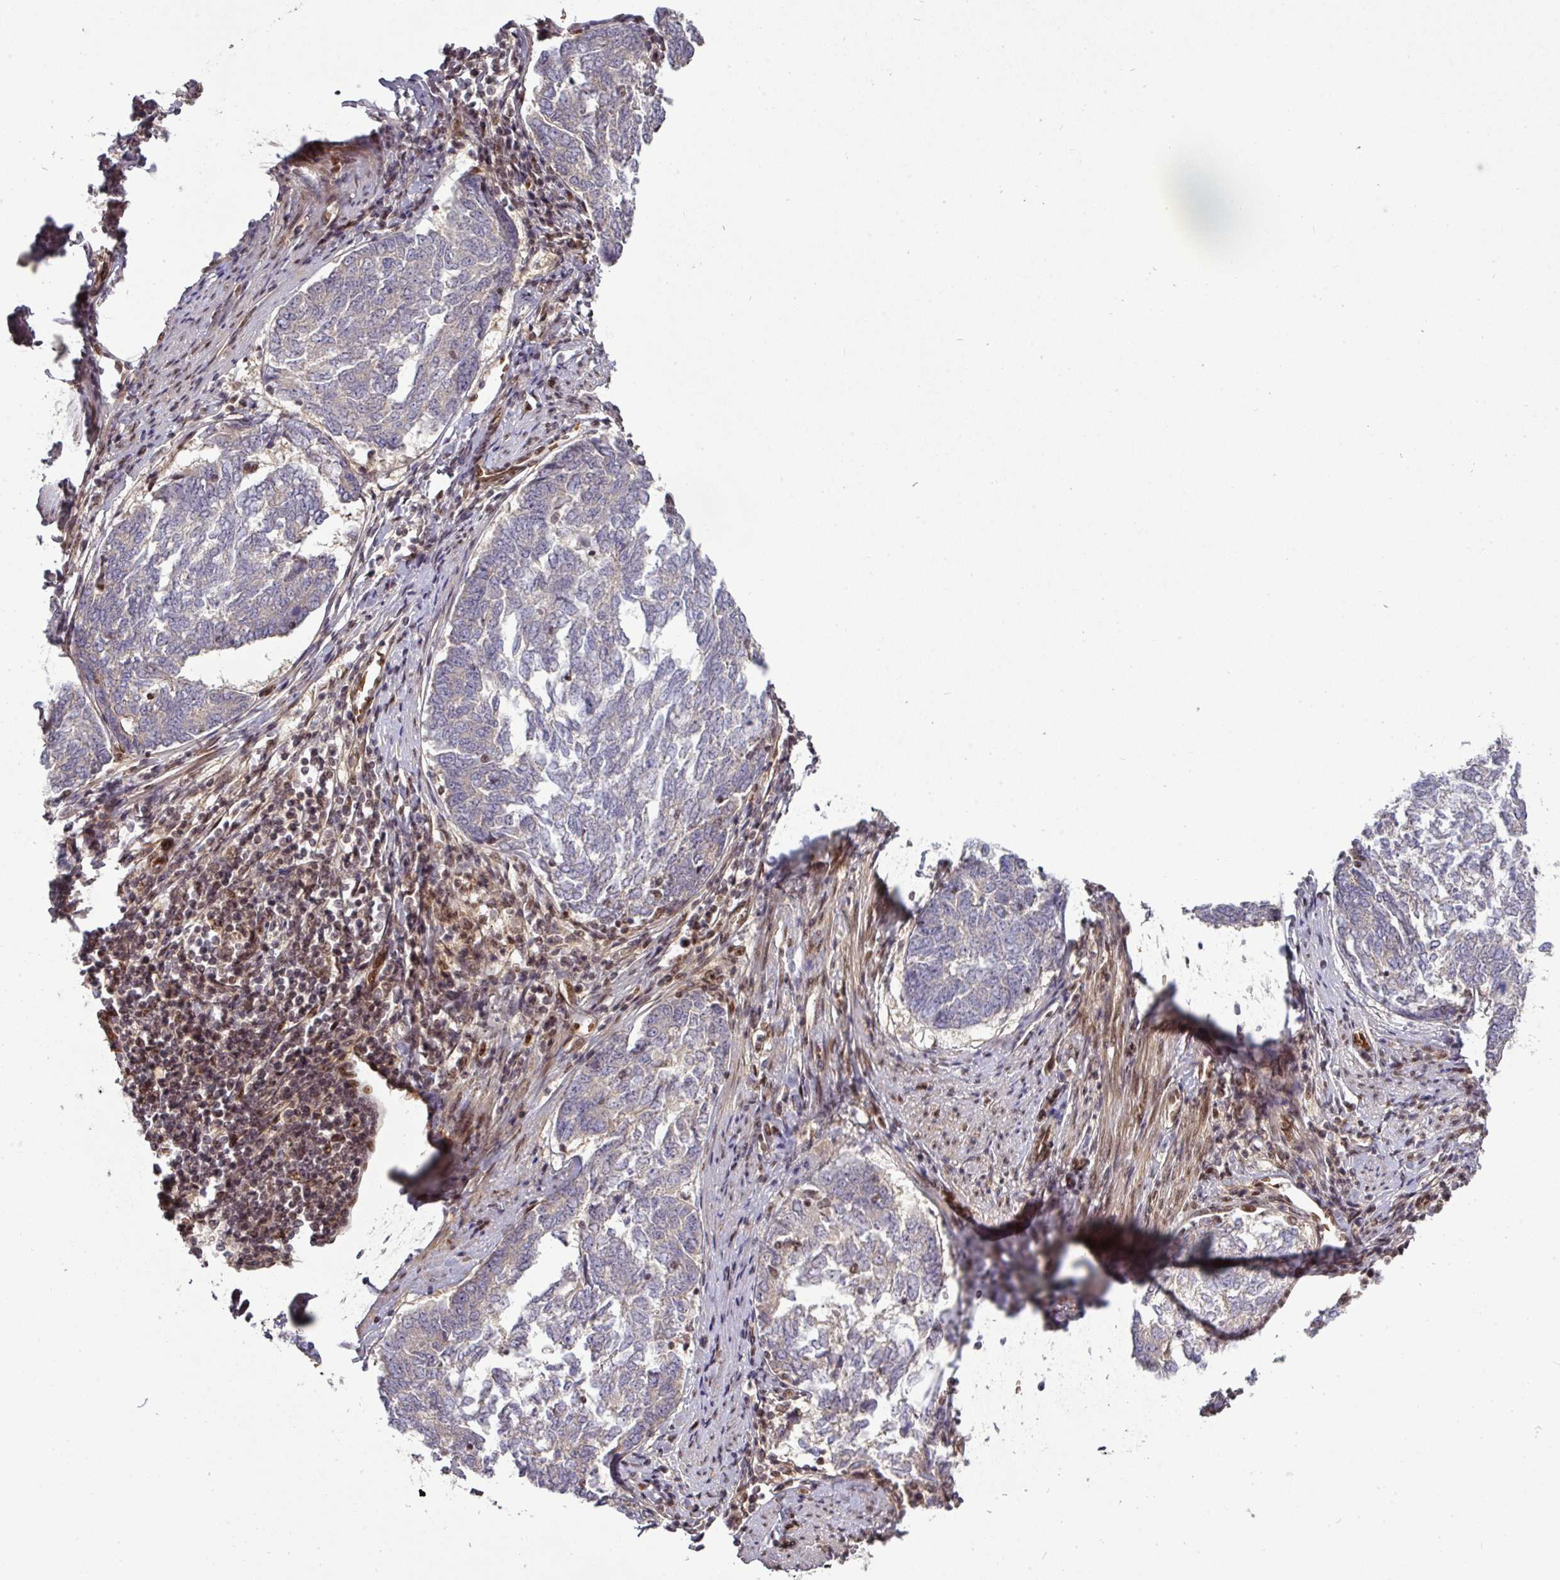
{"staining": {"intensity": "negative", "quantity": "none", "location": "none"}, "tissue": "endometrial cancer", "cell_type": "Tumor cells", "image_type": "cancer", "snomed": [{"axis": "morphology", "description": "Adenocarcinoma, NOS"}, {"axis": "topography", "description": "Endometrium"}], "caption": "Immunohistochemistry (IHC) of human endometrial adenocarcinoma shows no positivity in tumor cells.", "gene": "CIC", "patient": {"sex": "female", "age": 80}}